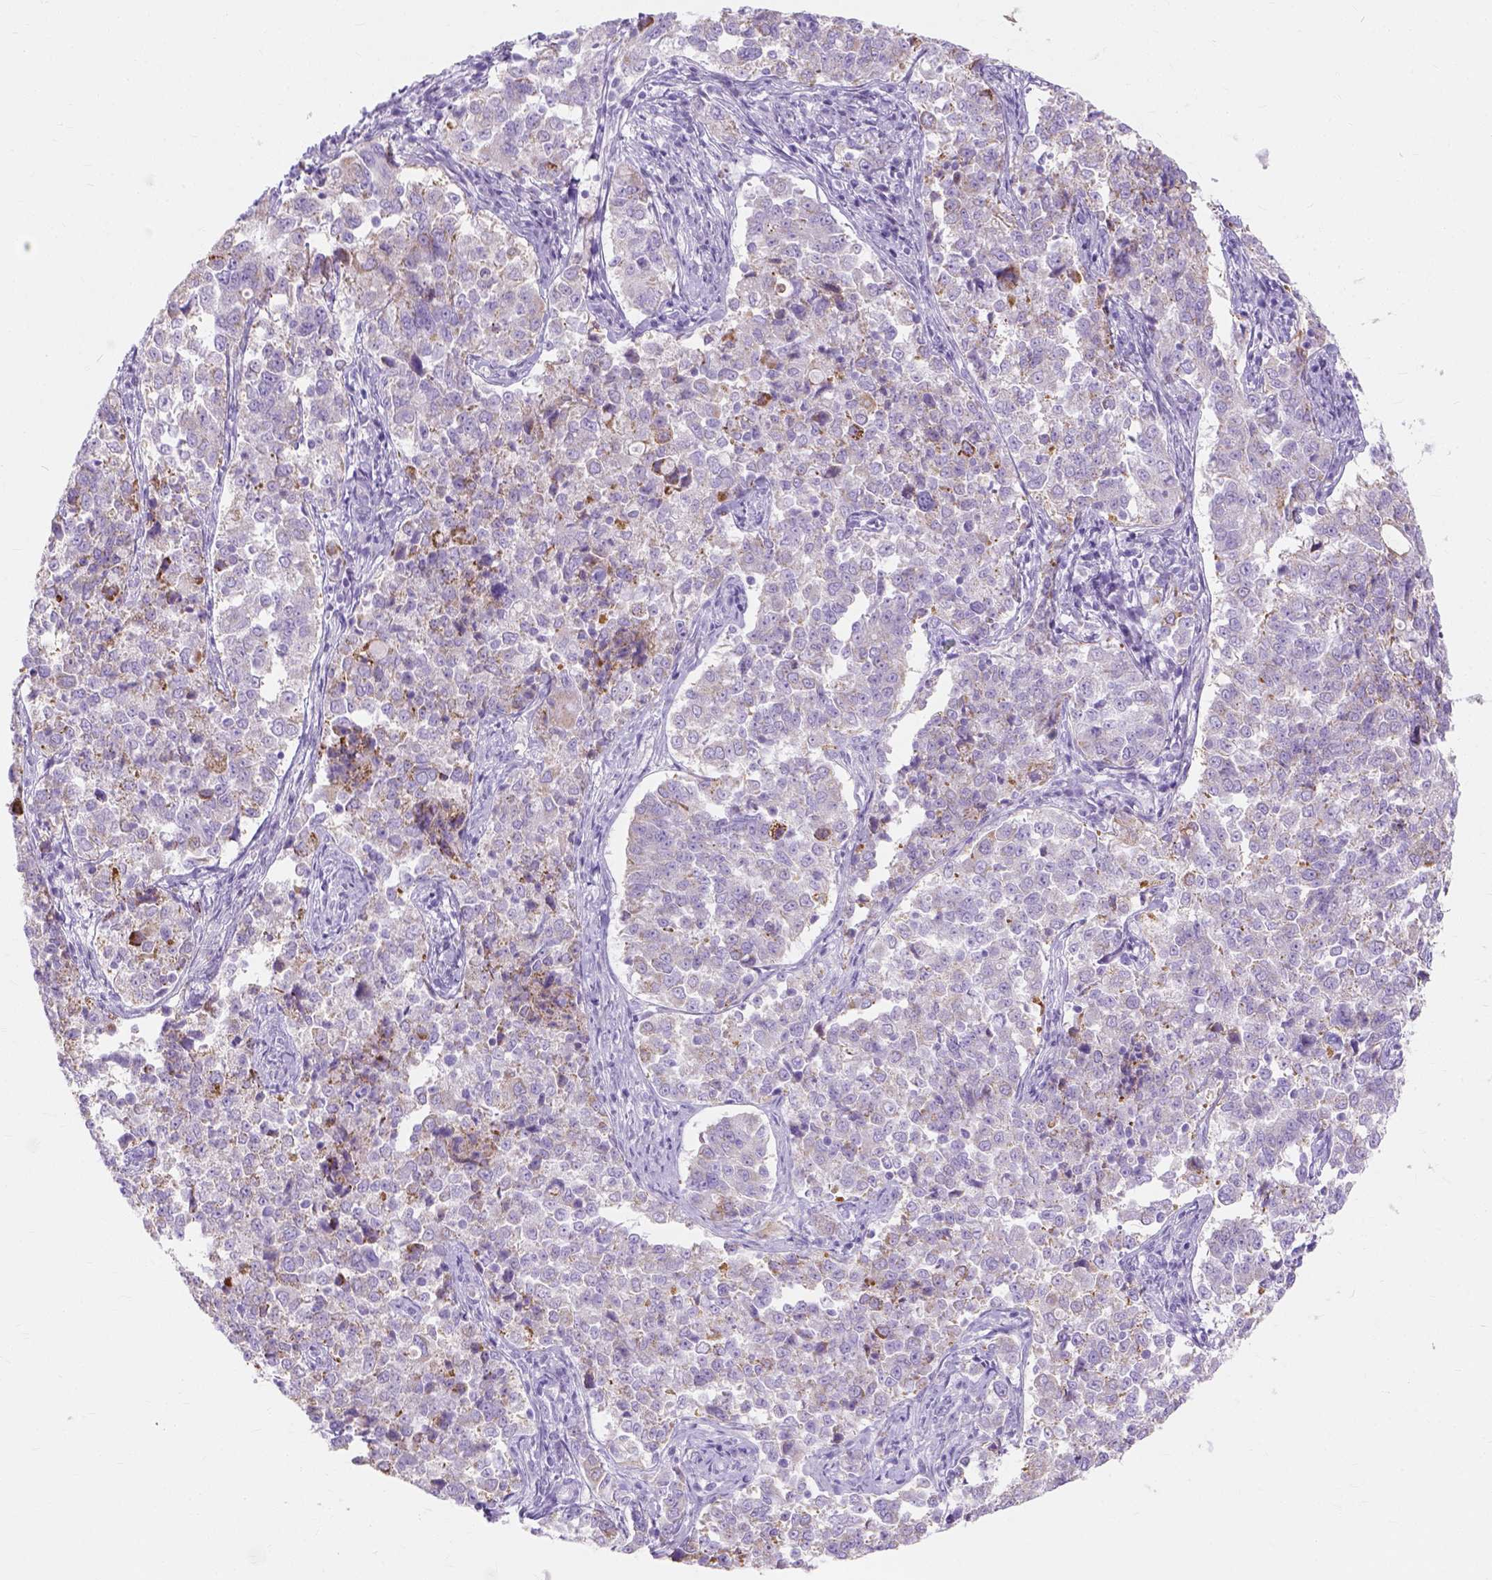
{"staining": {"intensity": "negative", "quantity": "none", "location": "none"}, "tissue": "endometrial cancer", "cell_type": "Tumor cells", "image_type": "cancer", "snomed": [{"axis": "morphology", "description": "Adenocarcinoma, NOS"}, {"axis": "topography", "description": "Endometrium"}], "caption": "Endometrial adenocarcinoma was stained to show a protein in brown. There is no significant positivity in tumor cells.", "gene": "MYH15", "patient": {"sex": "female", "age": 43}}